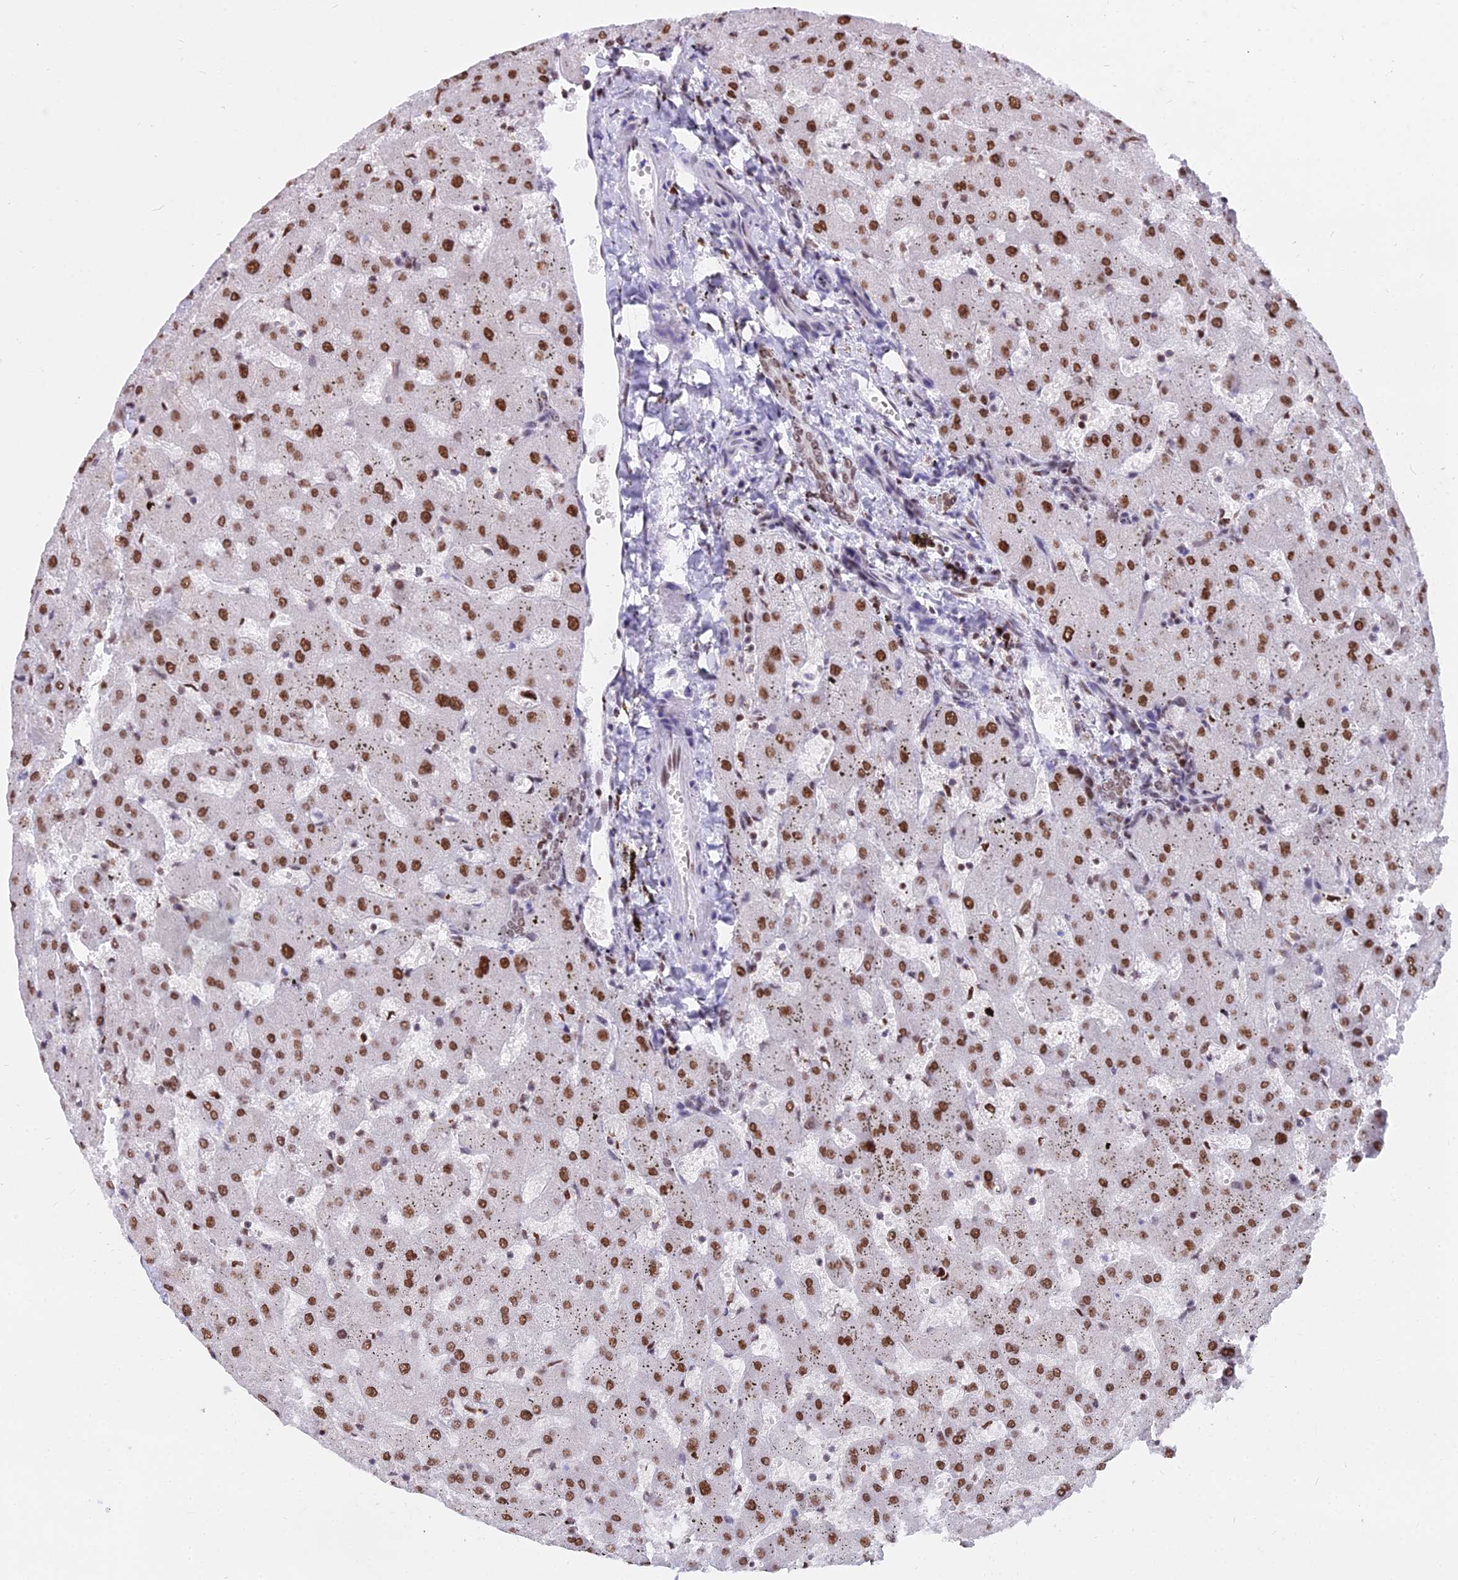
{"staining": {"intensity": "moderate", "quantity": ">75%", "location": "nuclear"}, "tissue": "liver", "cell_type": "Cholangiocytes", "image_type": "normal", "snomed": [{"axis": "morphology", "description": "Normal tissue, NOS"}, {"axis": "topography", "description": "Liver"}], "caption": "Immunohistochemistry histopathology image of unremarkable human liver stained for a protein (brown), which shows medium levels of moderate nuclear positivity in approximately >75% of cholangiocytes.", "gene": "PARP1", "patient": {"sex": "female", "age": 63}}